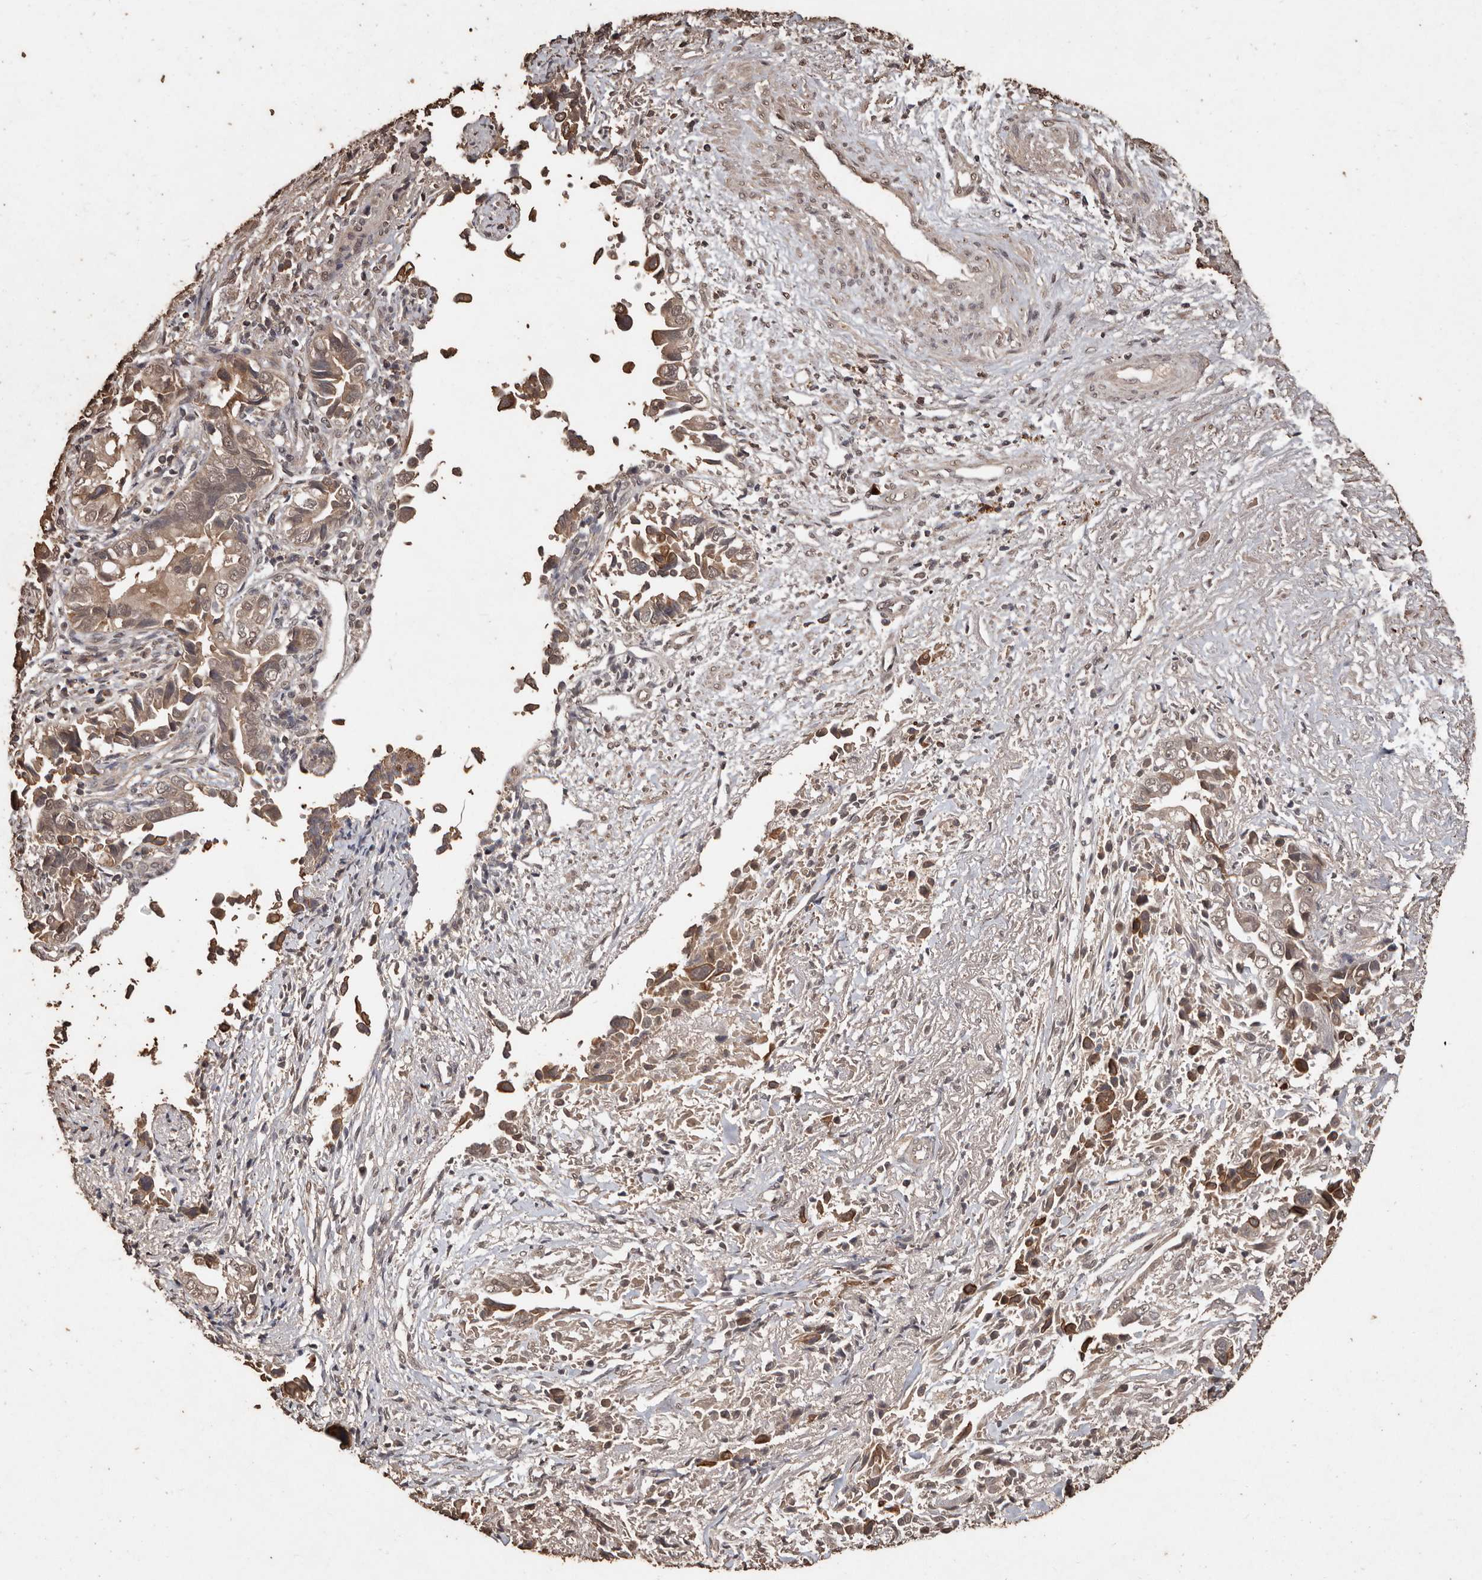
{"staining": {"intensity": "weak", "quantity": ">75%", "location": "cytoplasmic/membranous"}, "tissue": "liver cancer", "cell_type": "Tumor cells", "image_type": "cancer", "snomed": [{"axis": "morphology", "description": "Cholangiocarcinoma"}, {"axis": "topography", "description": "Liver"}], "caption": "DAB (3,3'-diaminobenzidine) immunohistochemical staining of liver cholangiocarcinoma demonstrates weak cytoplasmic/membranous protein staining in approximately >75% of tumor cells.", "gene": "PKDCC", "patient": {"sex": "female", "age": 79}}